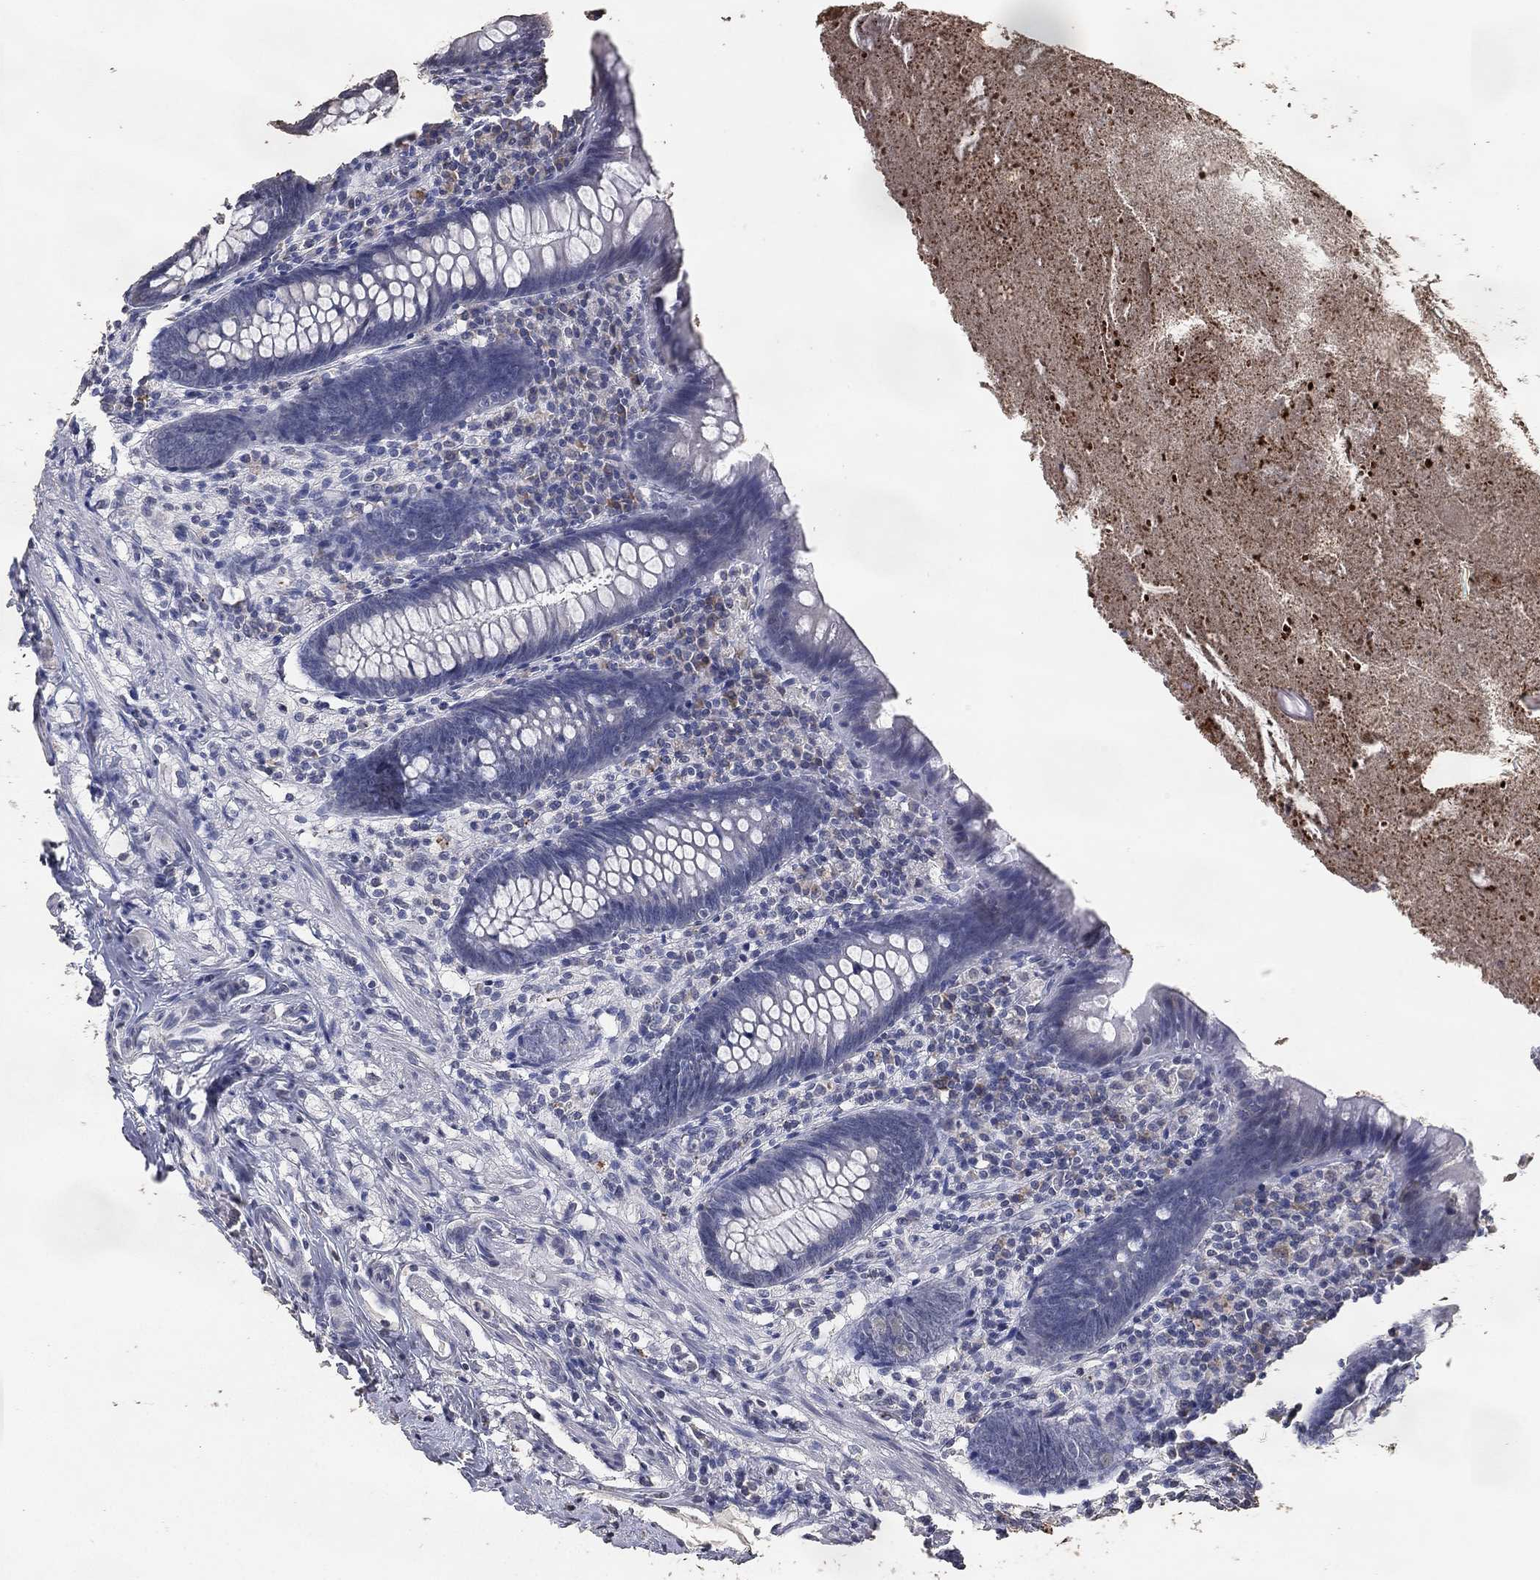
{"staining": {"intensity": "negative", "quantity": "none", "location": "none"}, "tissue": "appendix", "cell_type": "Glandular cells", "image_type": "normal", "snomed": [{"axis": "morphology", "description": "Normal tissue, NOS"}, {"axis": "topography", "description": "Appendix"}], "caption": "Histopathology image shows no protein positivity in glandular cells of benign appendix.", "gene": "DSG1", "patient": {"sex": "male", "age": 47}}